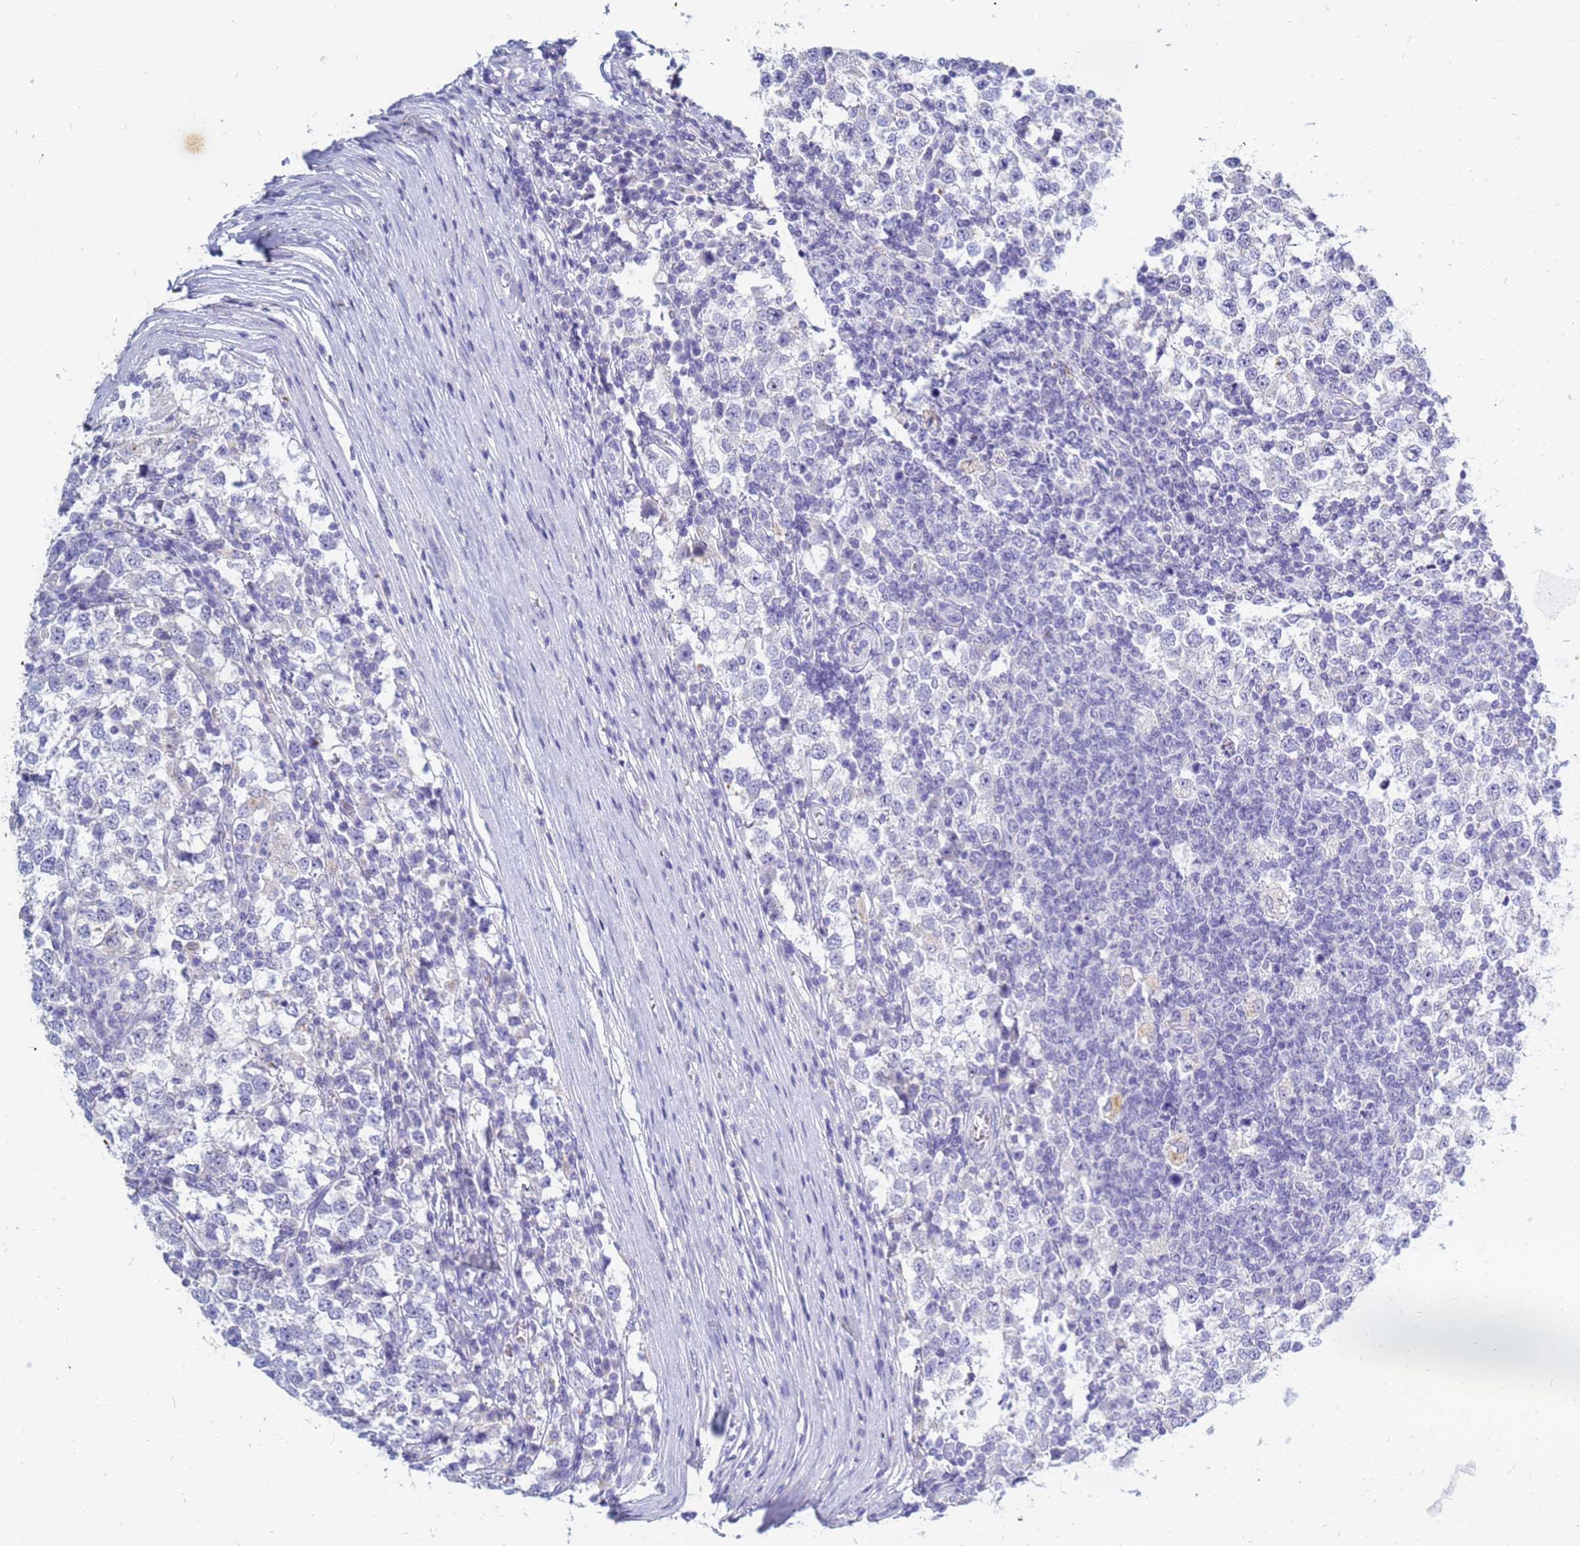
{"staining": {"intensity": "negative", "quantity": "none", "location": "none"}, "tissue": "testis cancer", "cell_type": "Tumor cells", "image_type": "cancer", "snomed": [{"axis": "morphology", "description": "Seminoma, NOS"}, {"axis": "topography", "description": "Testis"}], "caption": "High magnification brightfield microscopy of testis cancer stained with DAB (3,3'-diaminobenzidine) (brown) and counterstained with hematoxylin (blue): tumor cells show no significant expression.", "gene": "B3GNT8", "patient": {"sex": "male", "age": 65}}